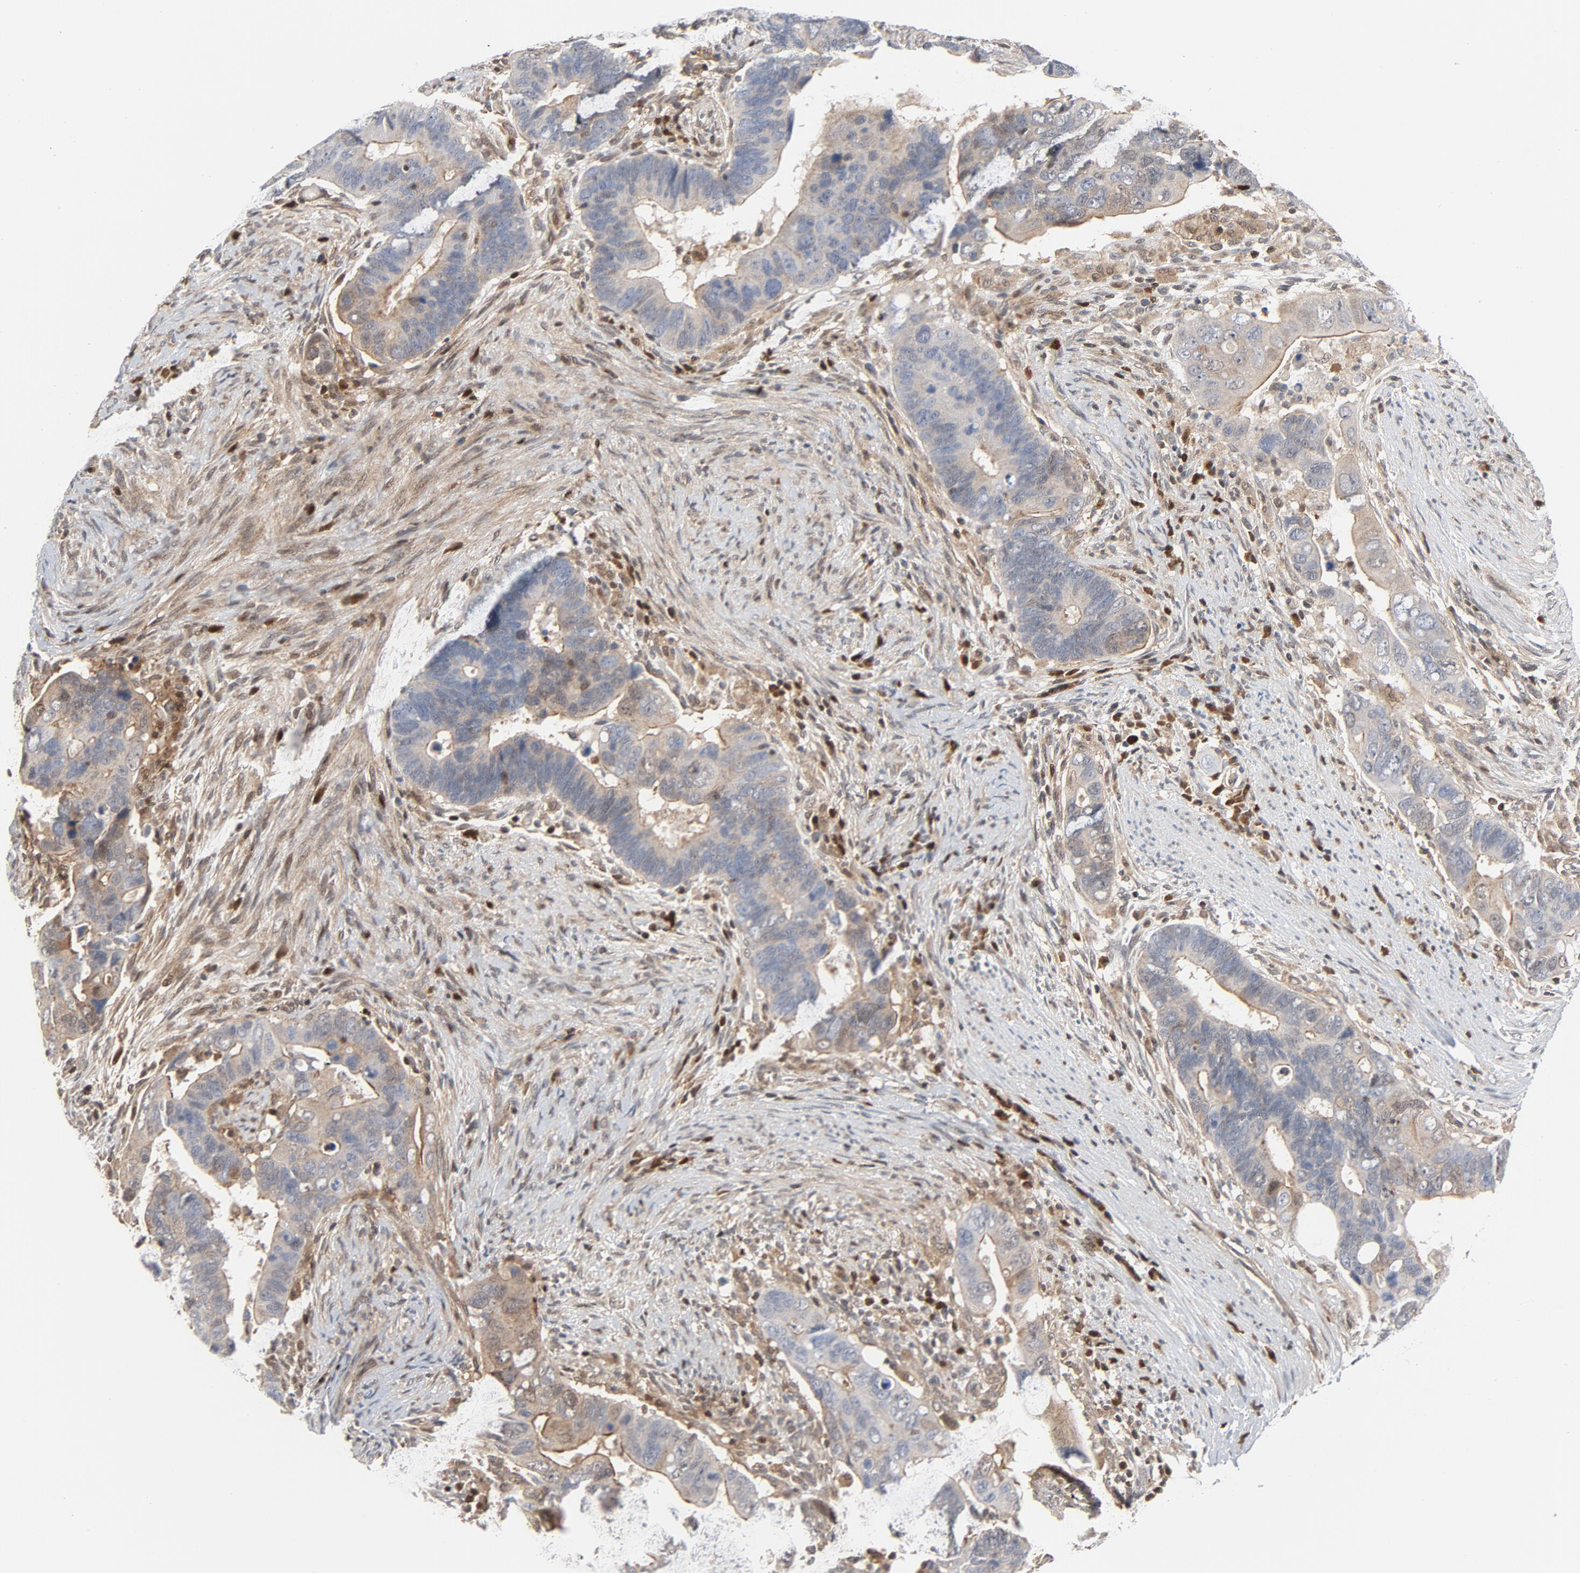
{"staining": {"intensity": "weak", "quantity": "<25%", "location": "cytoplasmic/membranous"}, "tissue": "colorectal cancer", "cell_type": "Tumor cells", "image_type": "cancer", "snomed": [{"axis": "morphology", "description": "Adenocarcinoma, NOS"}, {"axis": "topography", "description": "Rectum"}], "caption": "The micrograph exhibits no staining of tumor cells in colorectal adenocarcinoma.", "gene": "TRADD", "patient": {"sex": "male", "age": 53}}